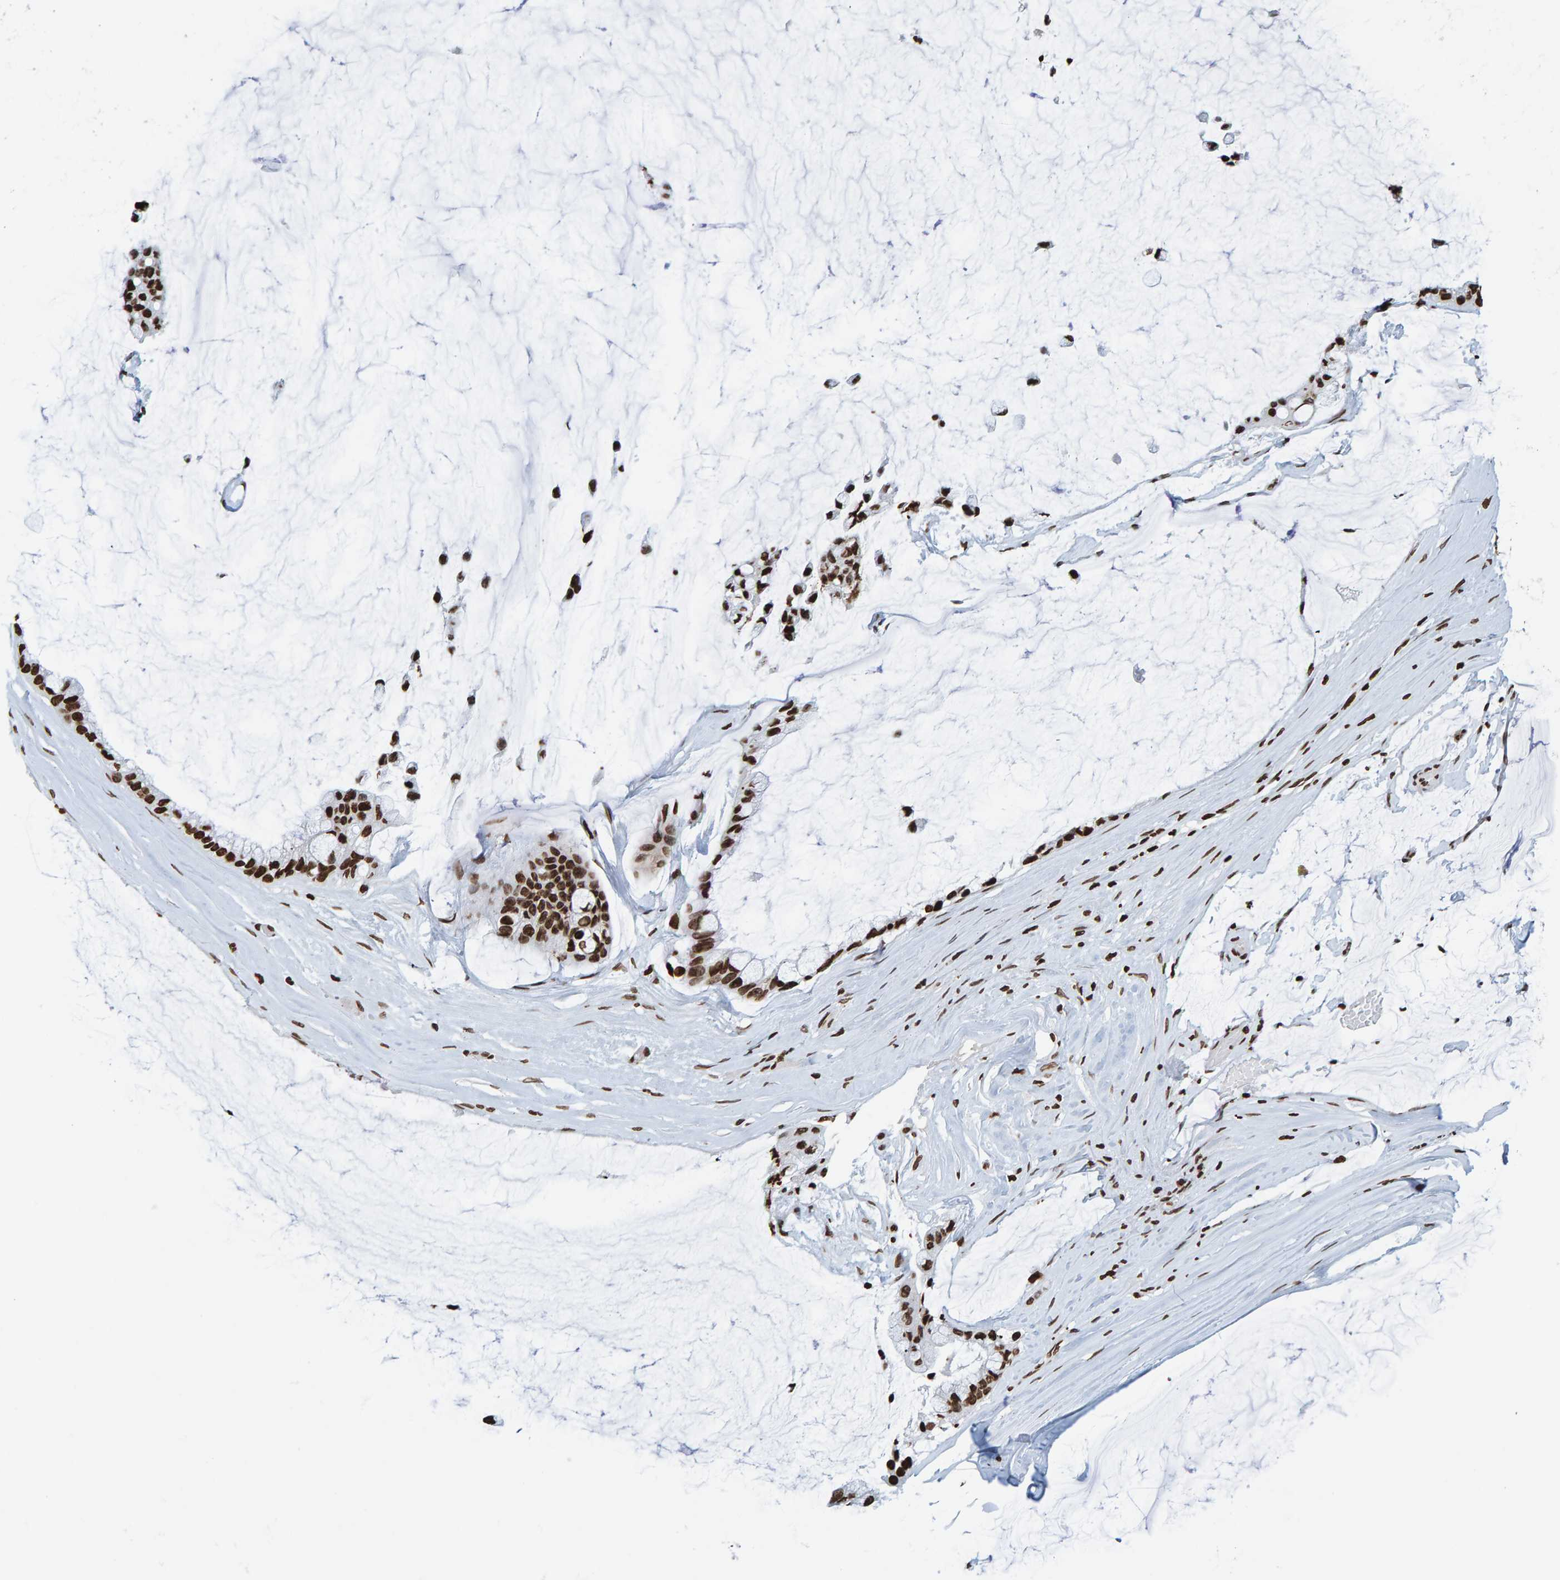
{"staining": {"intensity": "moderate", "quantity": ">75%", "location": "nuclear"}, "tissue": "ovarian cancer", "cell_type": "Tumor cells", "image_type": "cancer", "snomed": [{"axis": "morphology", "description": "Cystadenocarcinoma, mucinous, NOS"}, {"axis": "topography", "description": "Ovary"}], "caption": "Human ovarian cancer (mucinous cystadenocarcinoma) stained with a brown dye exhibits moderate nuclear positive staining in about >75% of tumor cells.", "gene": "BRF2", "patient": {"sex": "female", "age": 39}}